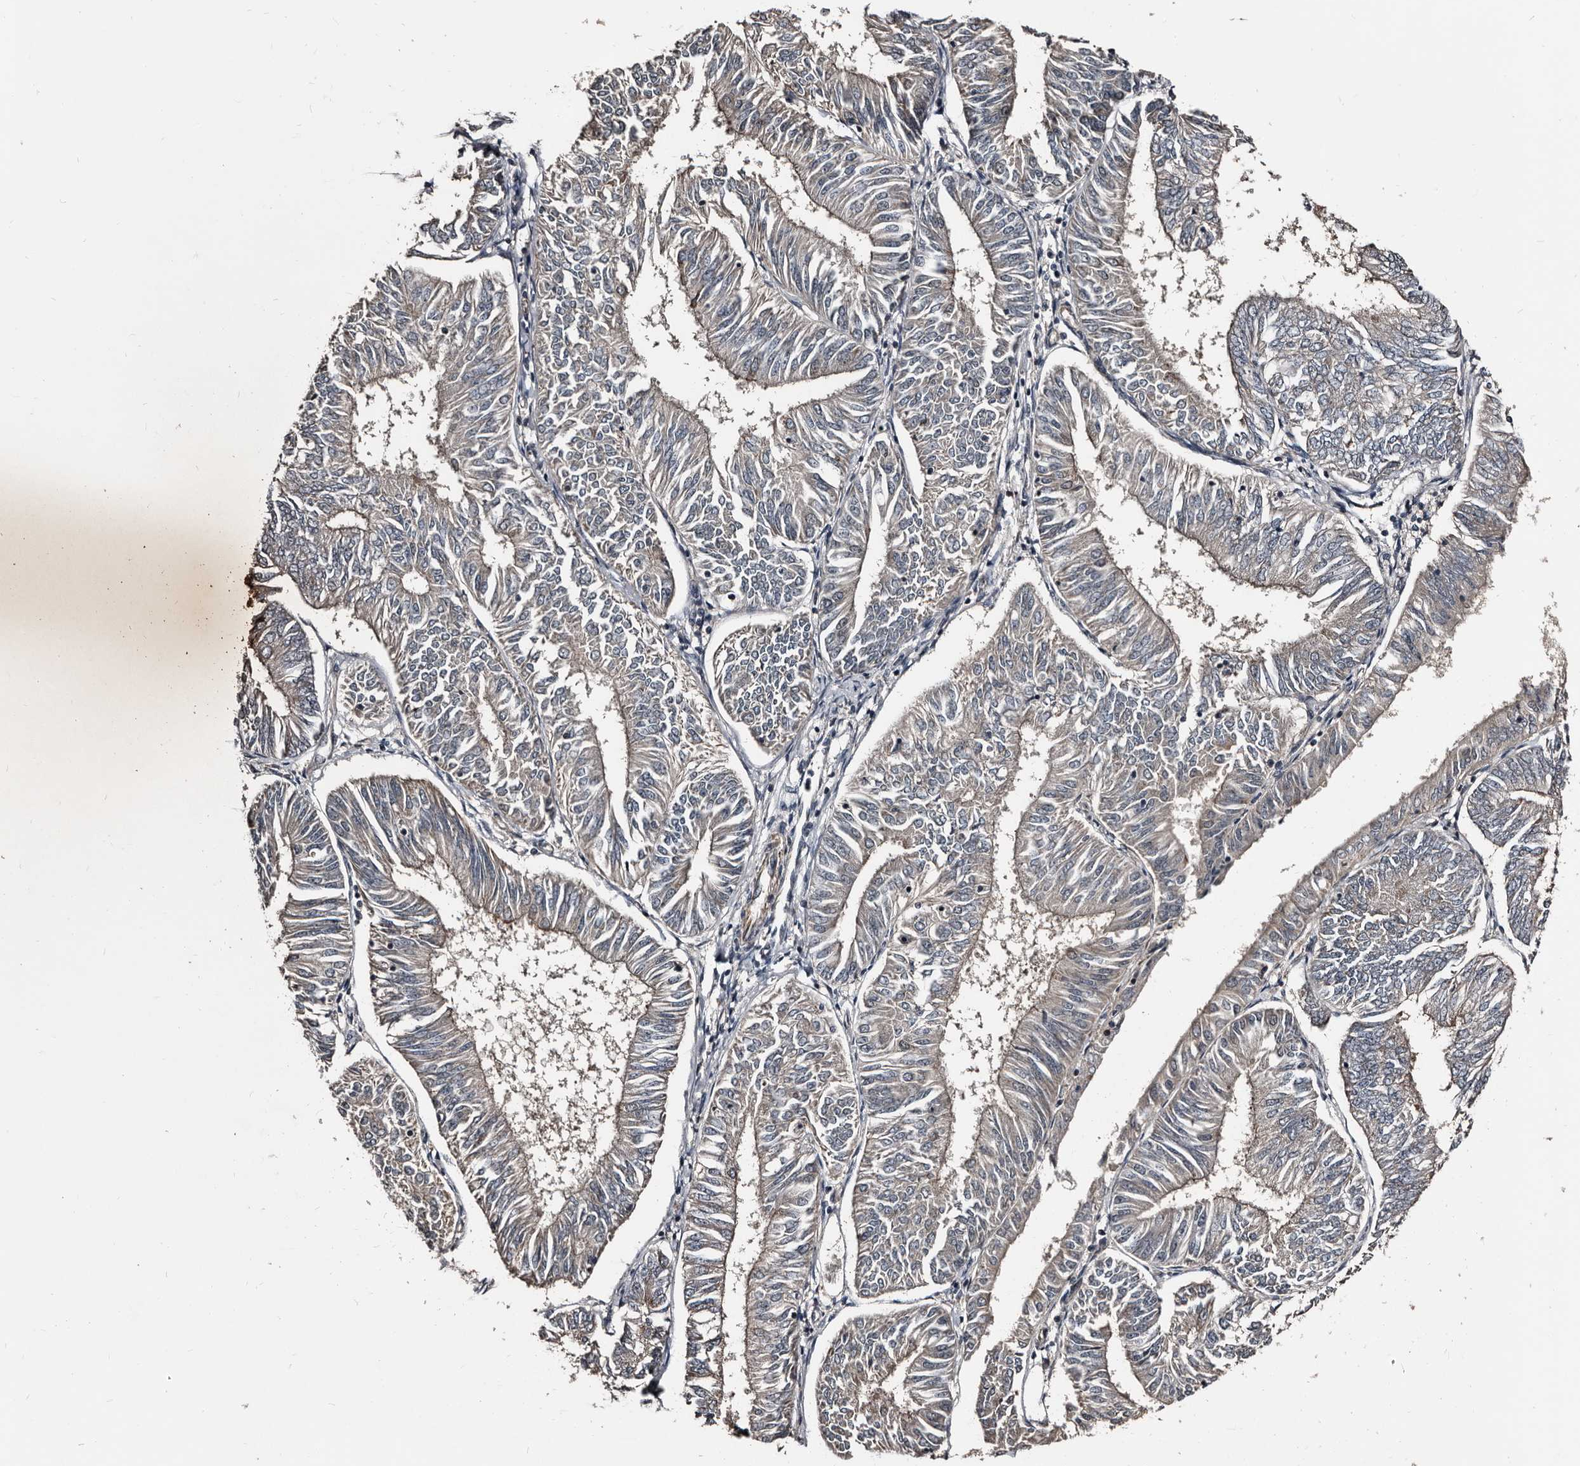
{"staining": {"intensity": "weak", "quantity": "<25%", "location": "cytoplasmic/membranous"}, "tissue": "endometrial cancer", "cell_type": "Tumor cells", "image_type": "cancer", "snomed": [{"axis": "morphology", "description": "Adenocarcinoma, NOS"}, {"axis": "topography", "description": "Endometrium"}], "caption": "IHC of adenocarcinoma (endometrial) demonstrates no expression in tumor cells.", "gene": "DHPS", "patient": {"sex": "female", "age": 58}}